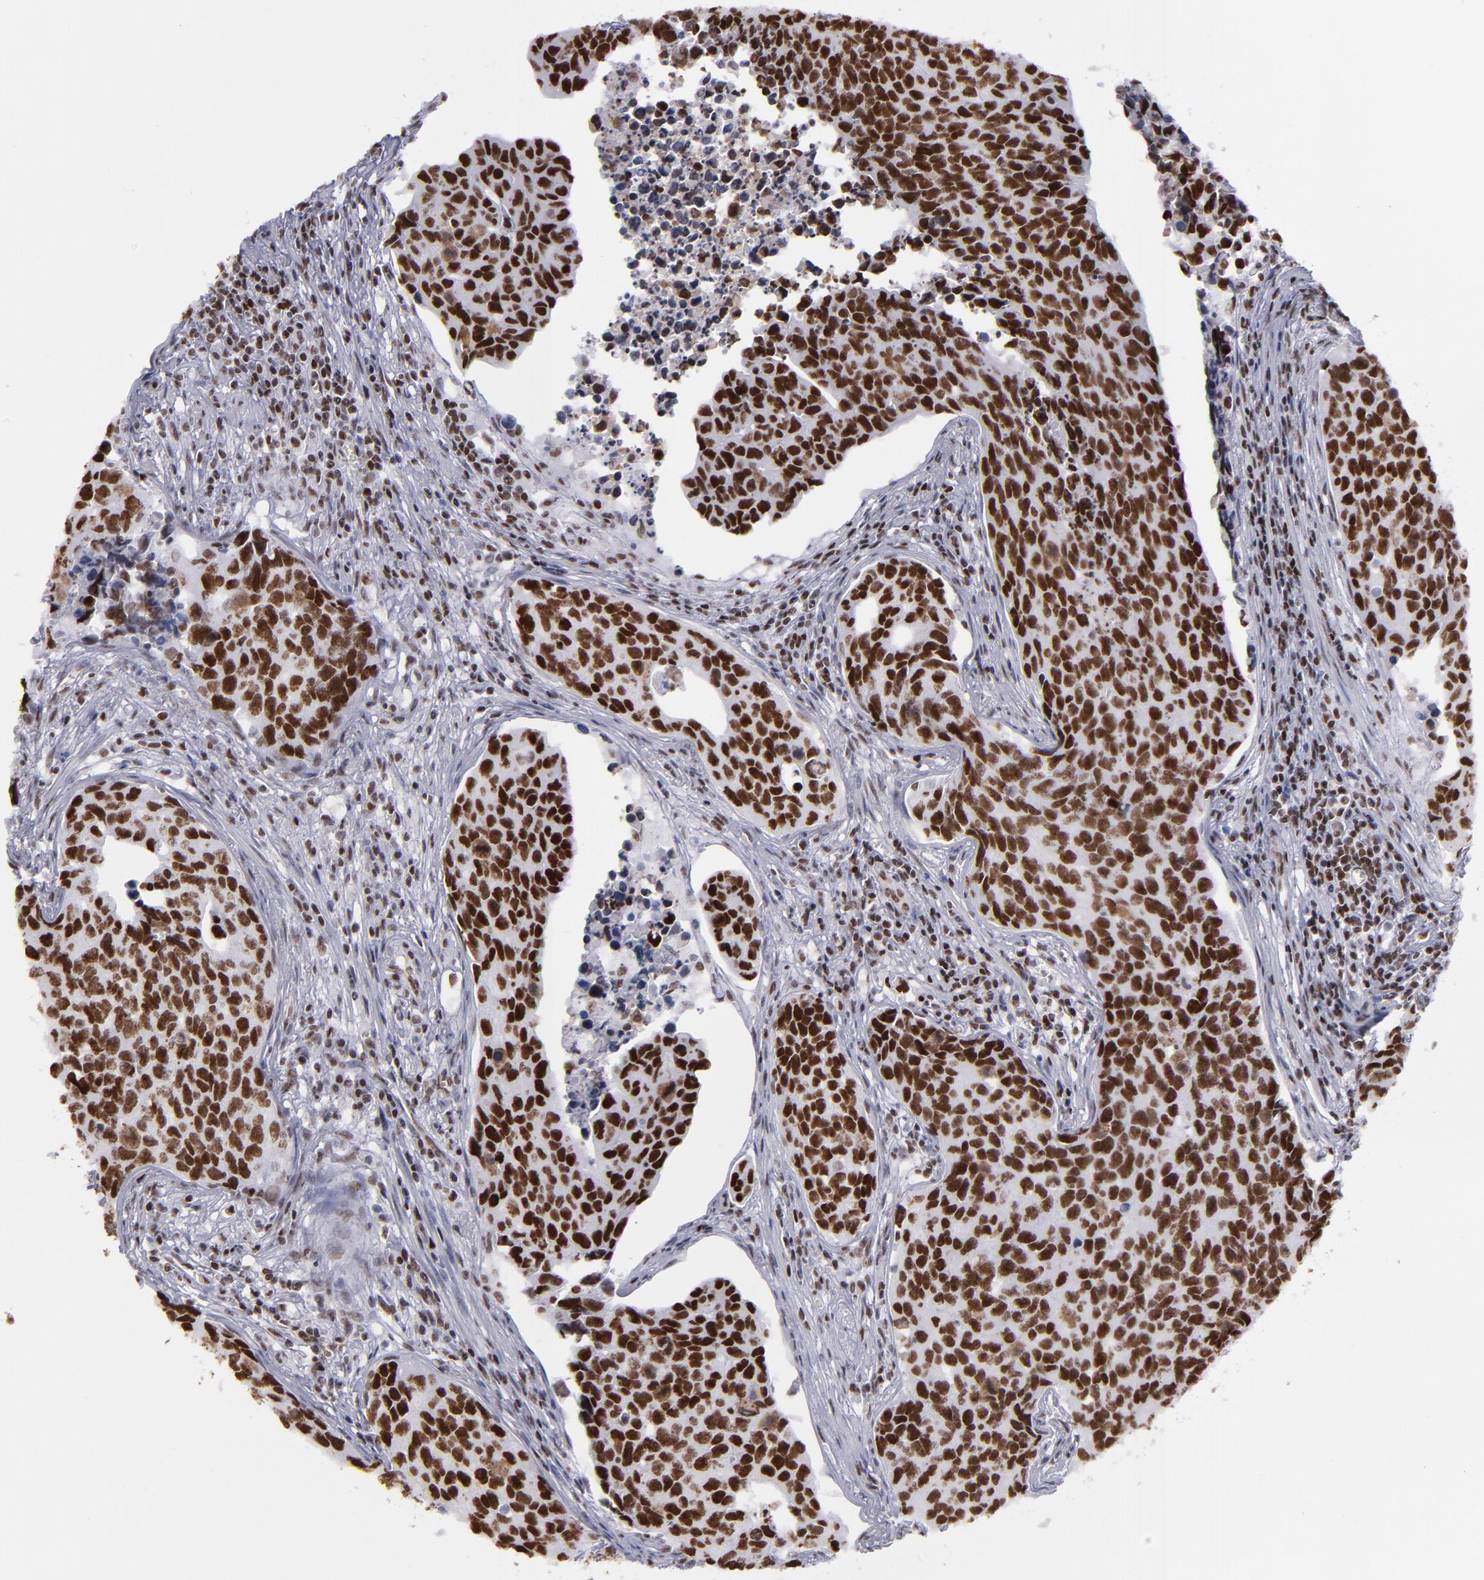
{"staining": {"intensity": "strong", "quantity": ">75%", "location": "nuclear"}, "tissue": "urothelial cancer", "cell_type": "Tumor cells", "image_type": "cancer", "snomed": [{"axis": "morphology", "description": "Urothelial carcinoma, High grade"}, {"axis": "topography", "description": "Urinary bladder"}], "caption": "High-grade urothelial carcinoma was stained to show a protein in brown. There is high levels of strong nuclear staining in about >75% of tumor cells. (DAB IHC, brown staining for protein, blue staining for nuclei).", "gene": "TERF2", "patient": {"sex": "male", "age": 81}}